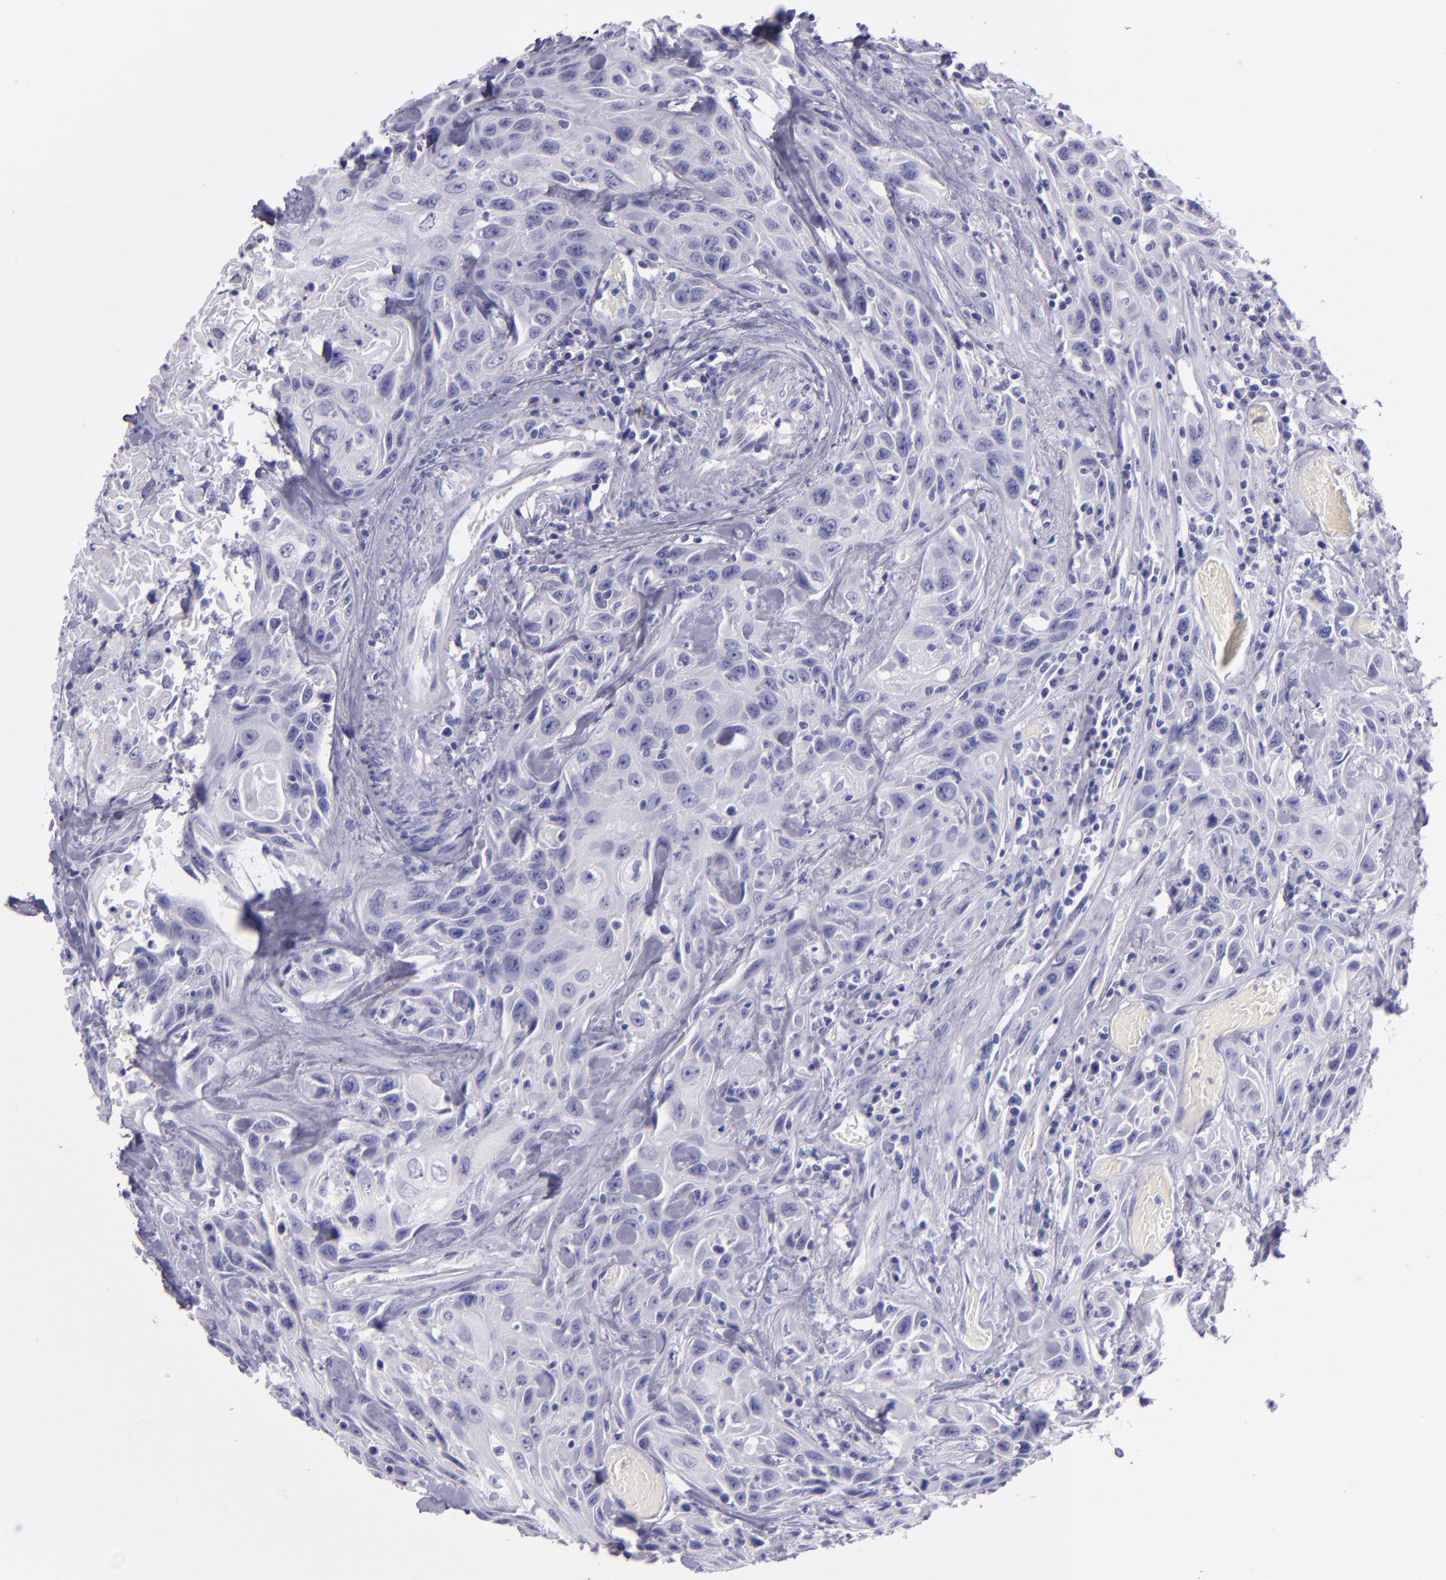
{"staining": {"intensity": "negative", "quantity": "none", "location": "none"}, "tissue": "urothelial cancer", "cell_type": "Tumor cells", "image_type": "cancer", "snomed": [{"axis": "morphology", "description": "Urothelial carcinoma, High grade"}, {"axis": "topography", "description": "Urinary bladder"}], "caption": "Immunohistochemical staining of high-grade urothelial carcinoma displays no significant expression in tumor cells.", "gene": "TNNT3", "patient": {"sex": "female", "age": 84}}